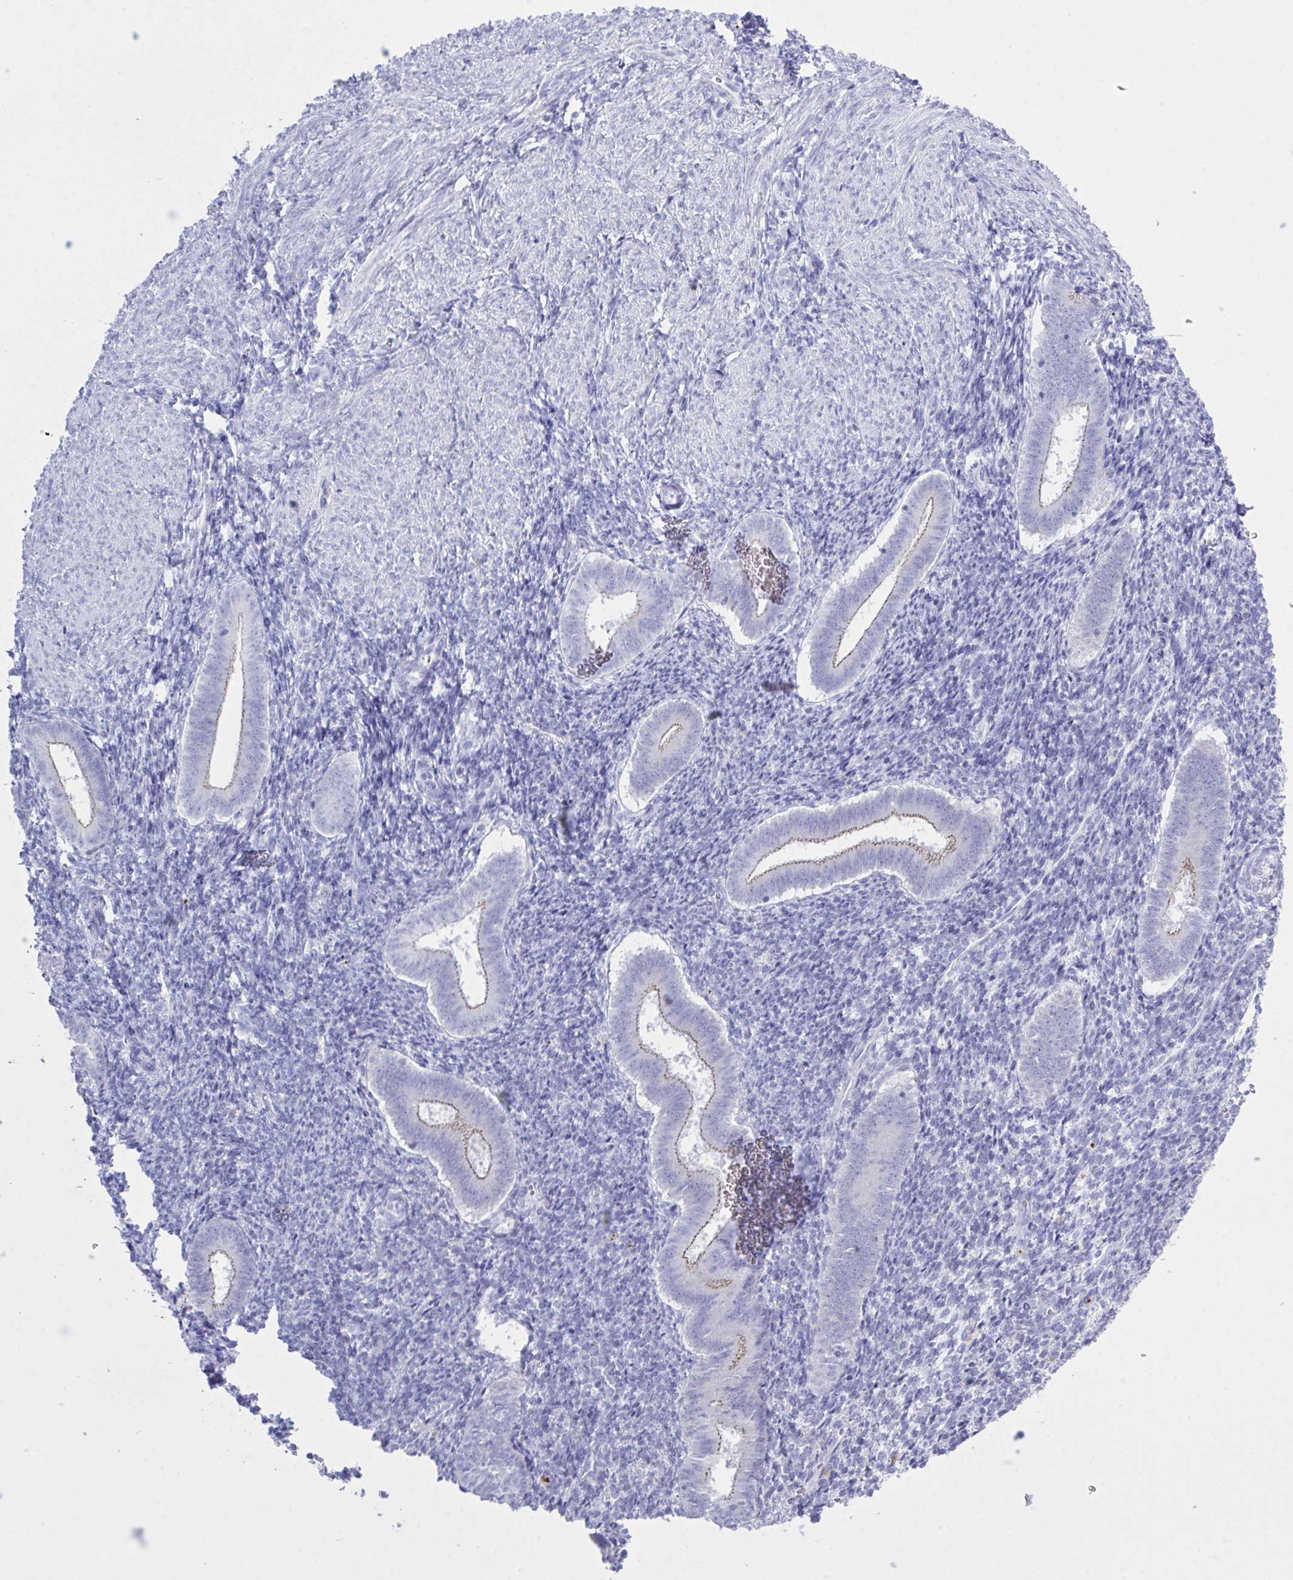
{"staining": {"intensity": "negative", "quantity": "none", "location": "none"}, "tissue": "endometrium", "cell_type": "Cells in endometrial stroma", "image_type": "normal", "snomed": [{"axis": "morphology", "description": "Normal tissue, NOS"}, {"axis": "topography", "description": "Endometrium"}], "caption": "Immunohistochemistry (IHC) of benign human endometrium displays no positivity in cells in endometrial stroma.", "gene": "GLB1L2", "patient": {"sex": "female", "age": 25}}